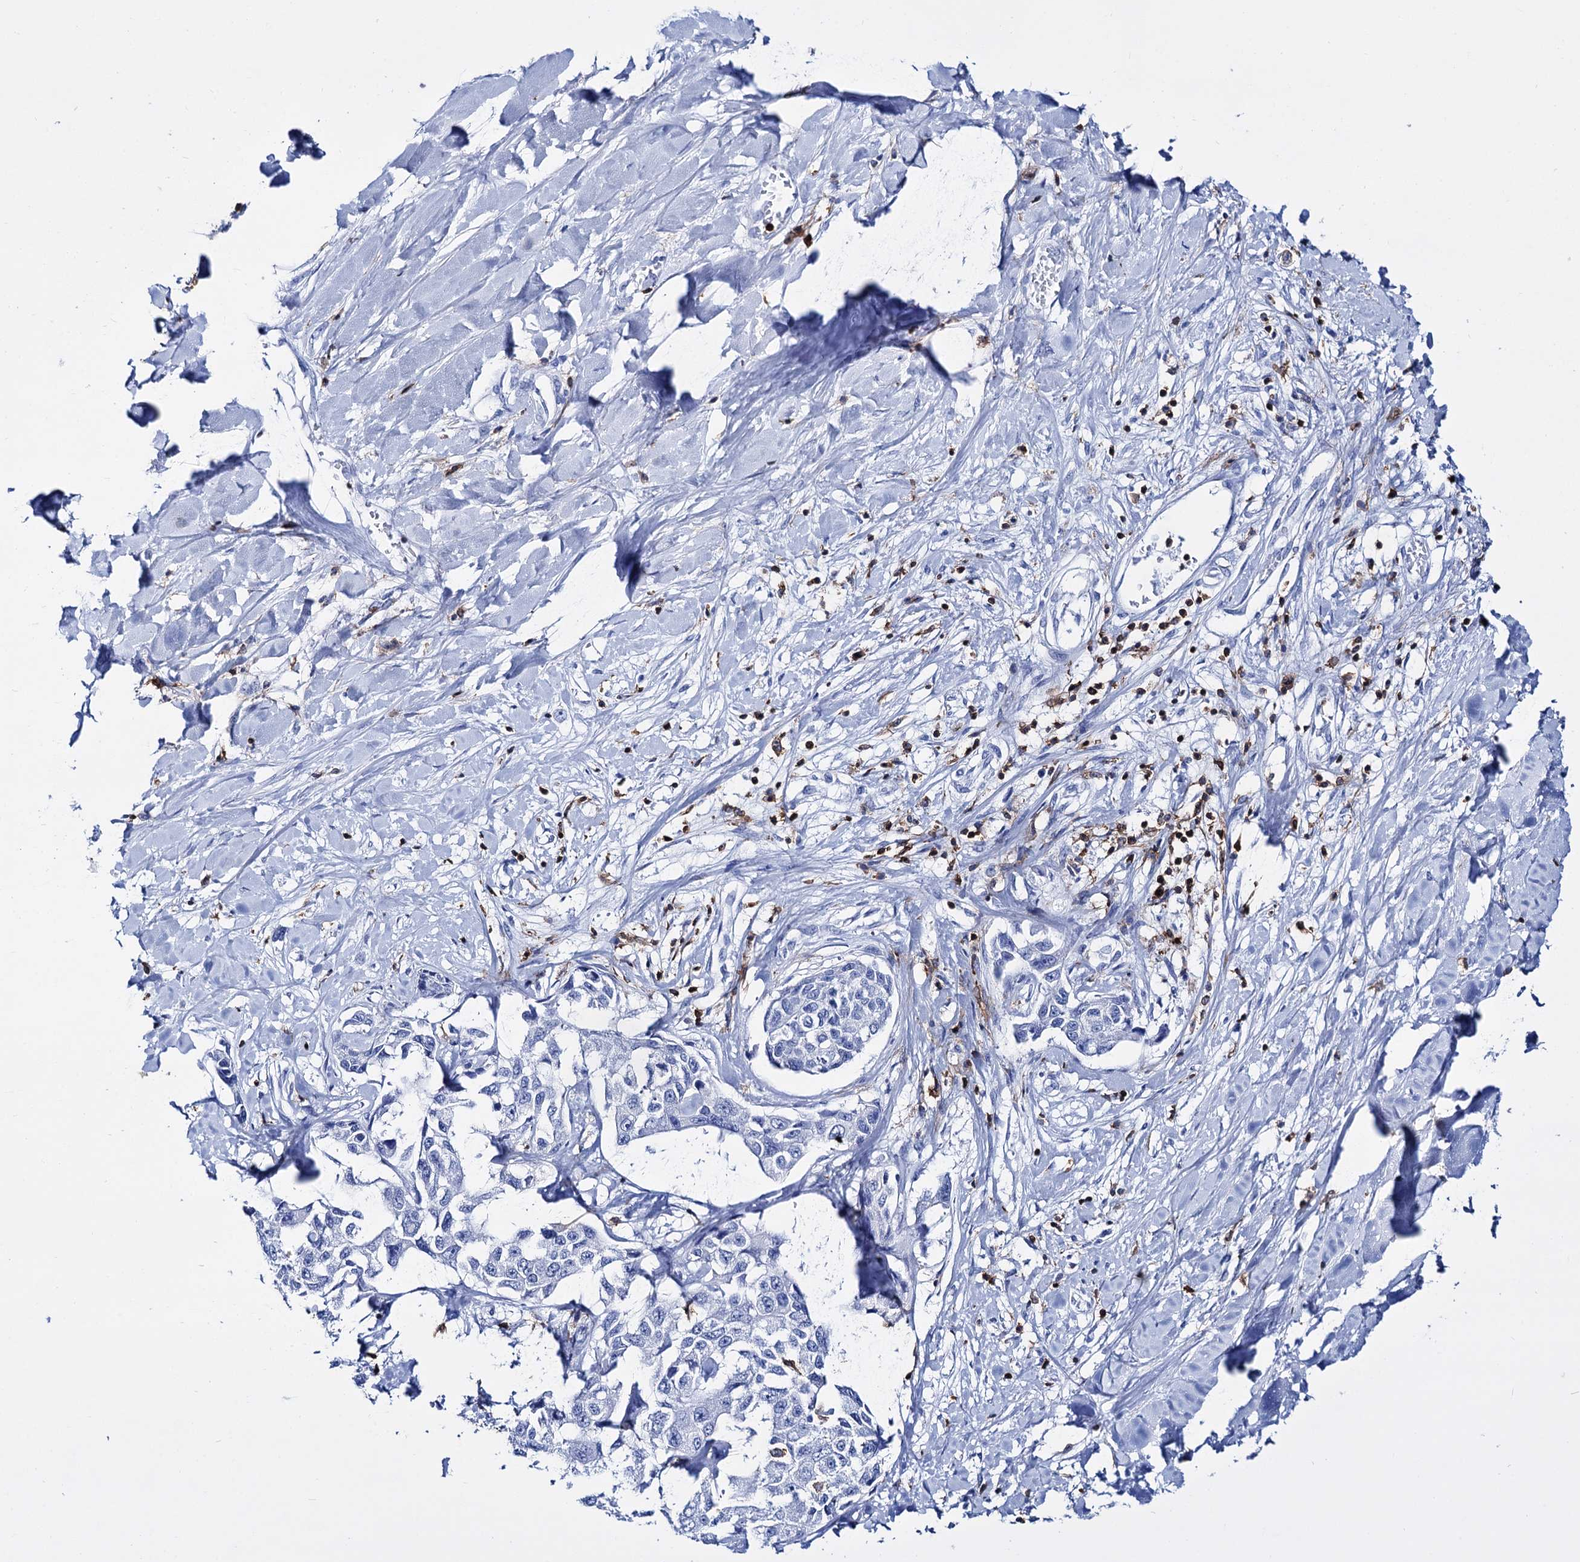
{"staining": {"intensity": "negative", "quantity": "none", "location": "none"}, "tissue": "liver cancer", "cell_type": "Tumor cells", "image_type": "cancer", "snomed": [{"axis": "morphology", "description": "Cholangiocarcinoma"}, {"axis": "topography", "description": "Liver"}], "caption": "Immunohistochemistry histopathology image of neoplastic tissue: human liver cholangiocarcinoma stained with DAB (3,3'-diaminobenzidine) displays no significant protein expression in tumor cells. (DAB immunohistochemistry (IHC) with hematoxylin counter stain).", "gene": "DEF6", "patient": {"sex": "male", "age": 59}}